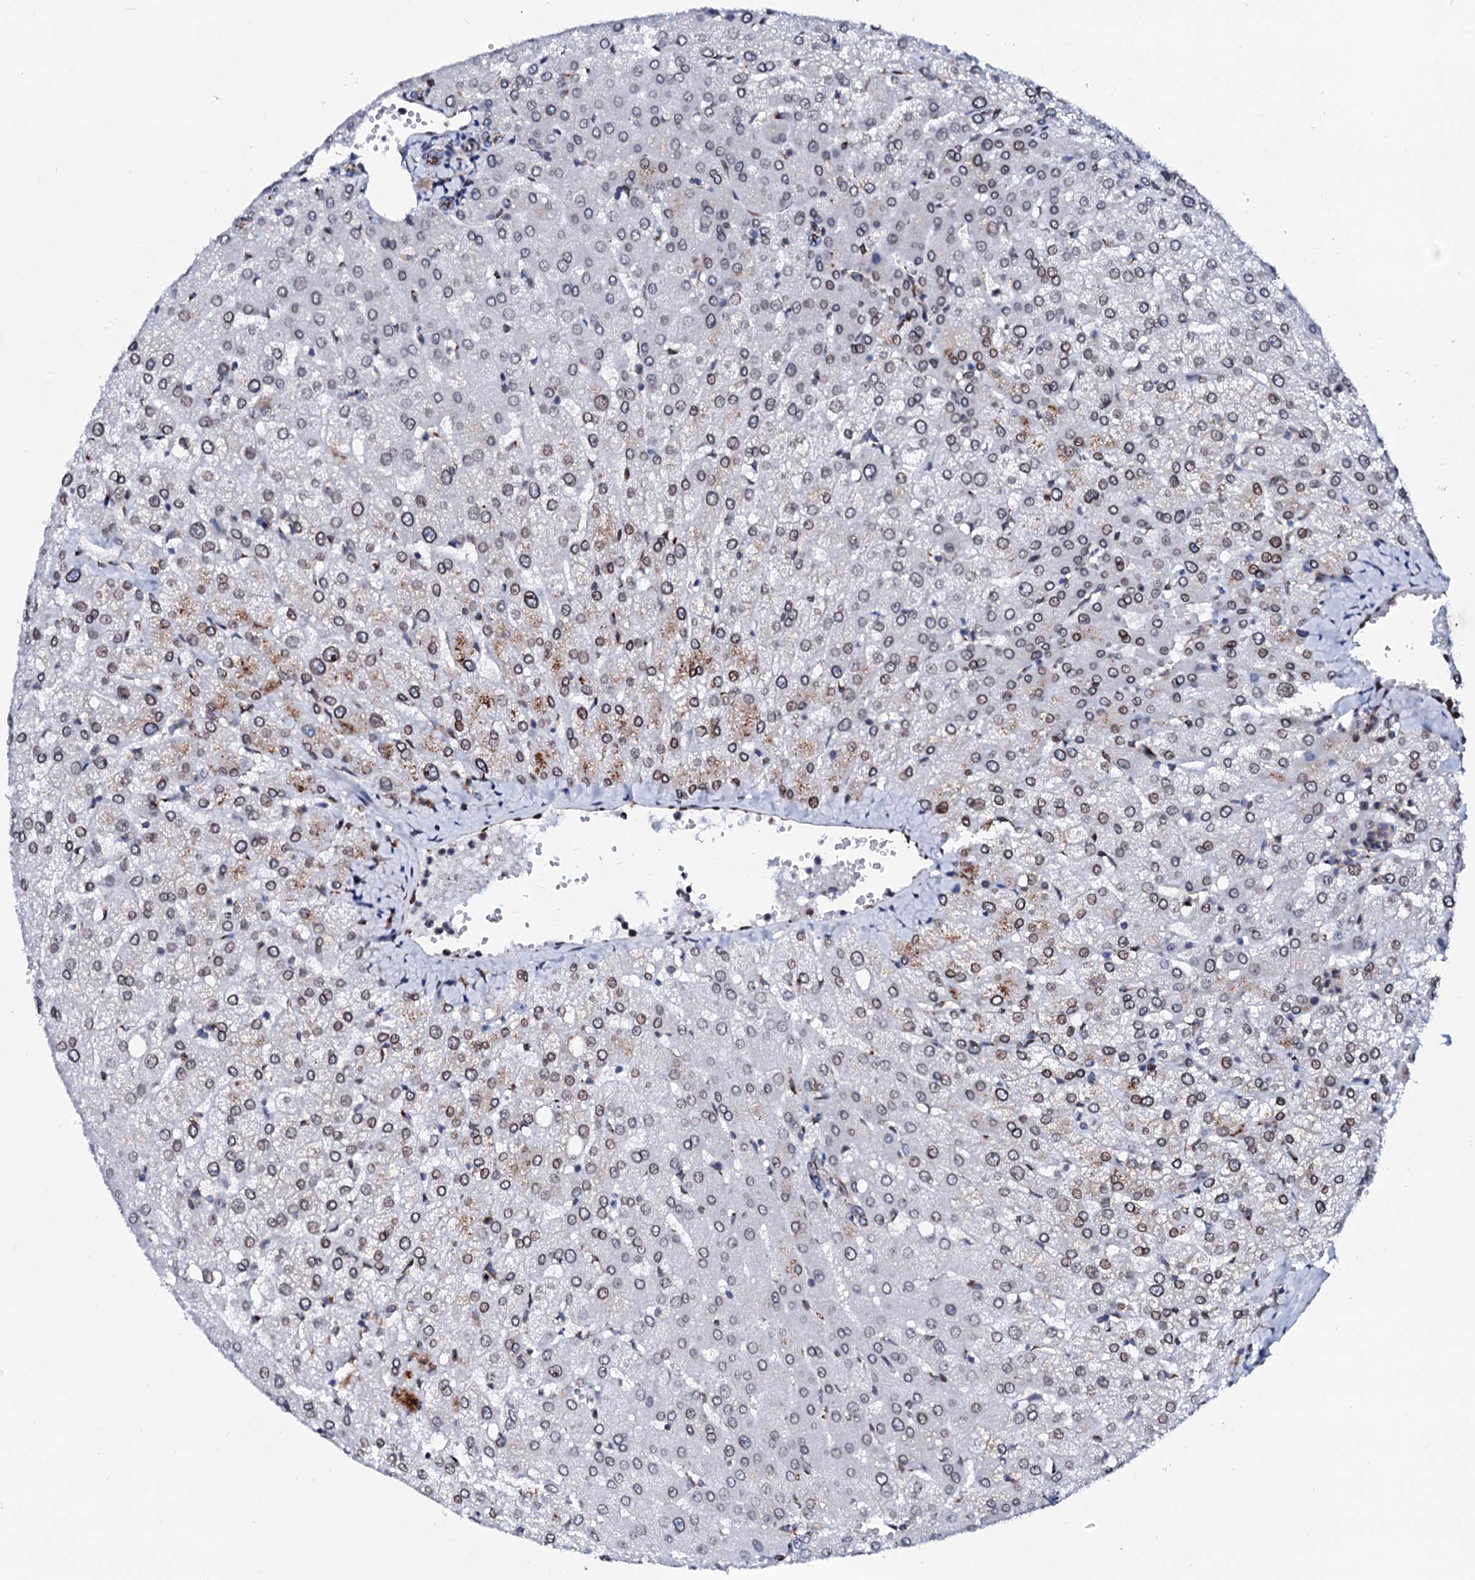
{"staining": {"intensity": "weak", "quantity": ">75%", "location": "cytoplasmic/membranous"}, "tissue": "liver", "cell_type": "Cholangiocytes", "image_type": "normal", "snomed": [{"axis": "morphology", "description": "Normal tissue, NOS"}, {"axis": "topography", "description": "Liver"}], "caption": "An image showing weak cytoplasmic/membranous staining in approximately >75% of cholangiocytes in unremarkable liver, as visualized by brown immunohistochemical staining.", "gene": "TMCO3", "patient": {"sex": "female", "age": 54}}